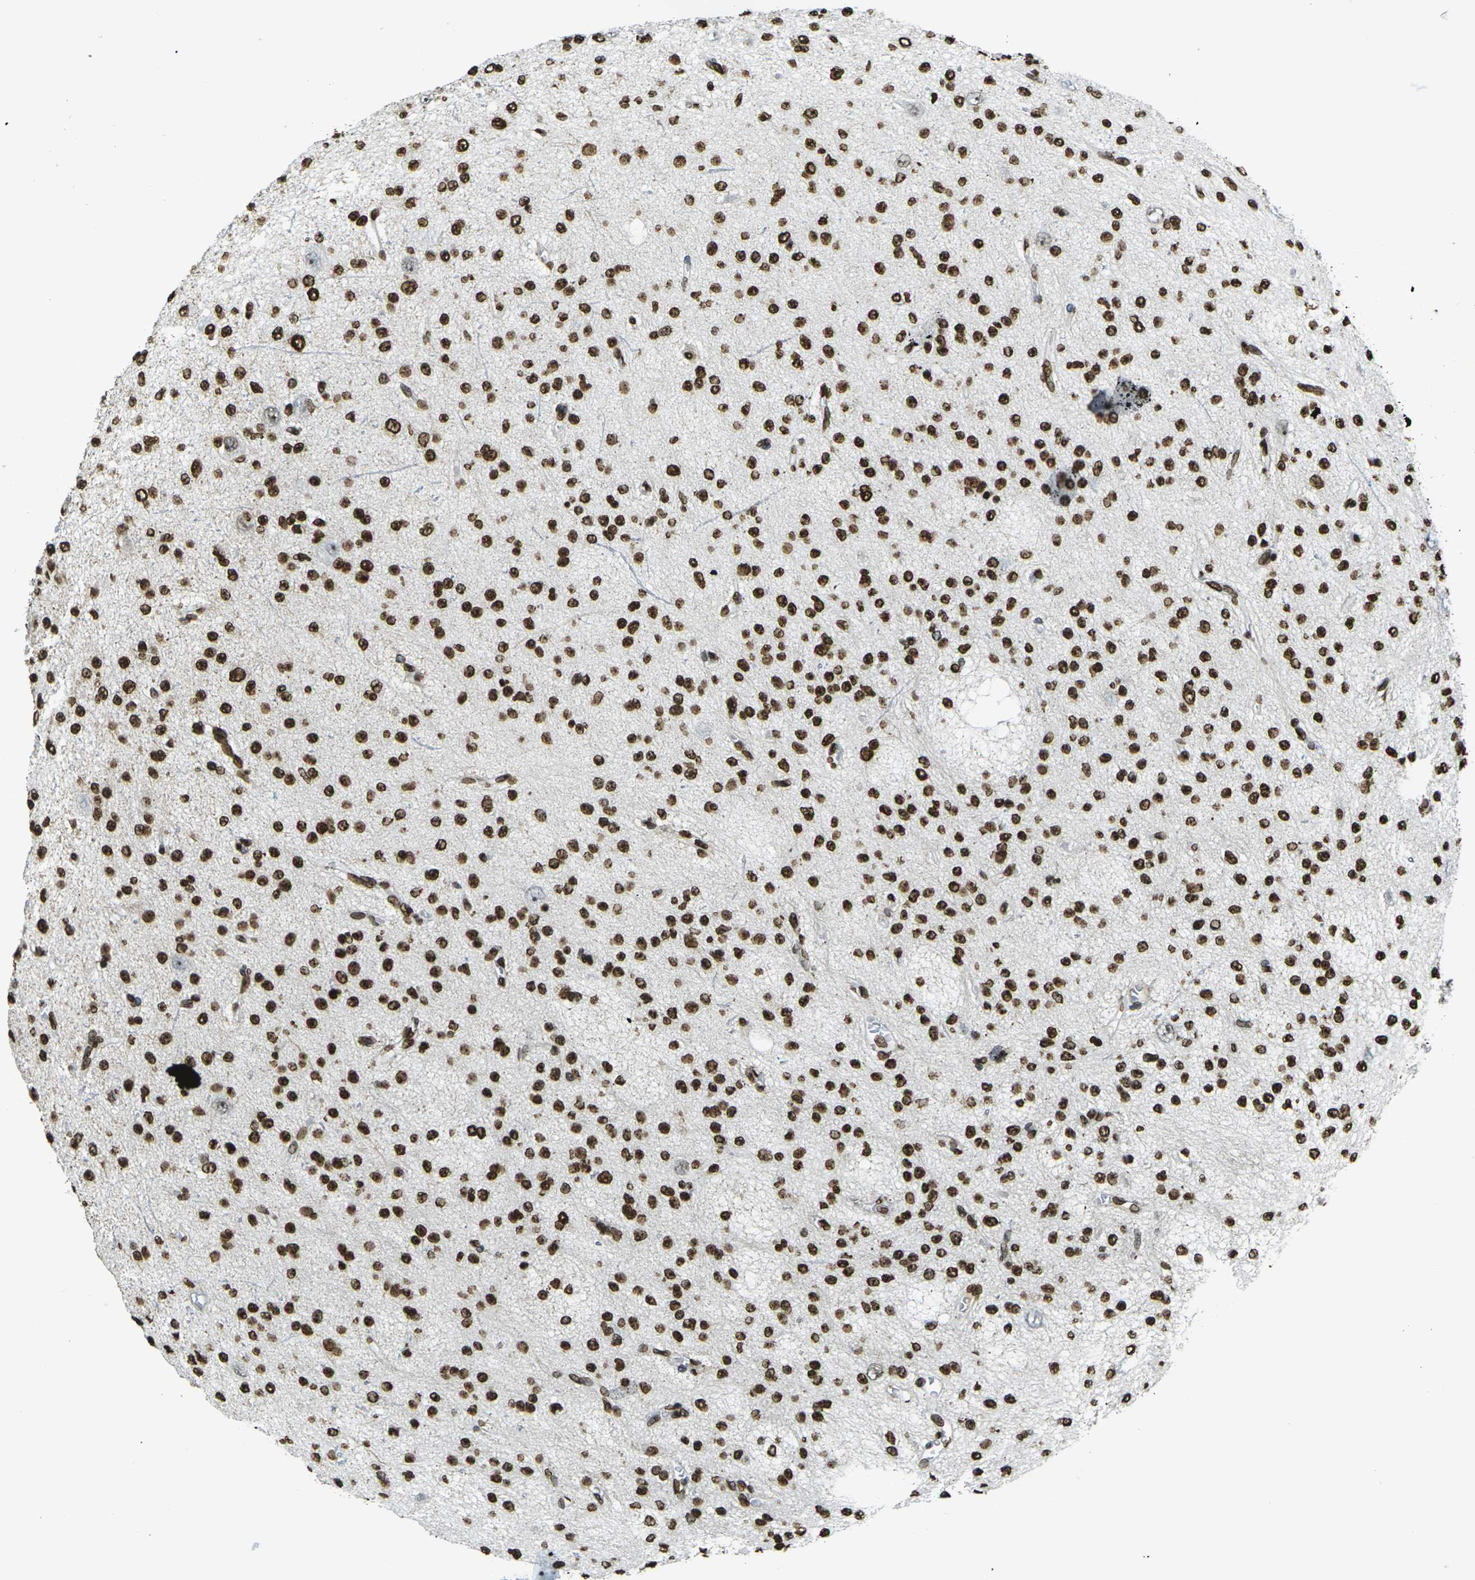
{"staining": {"intensity": "strong", "quantity": ">75%", "location": "nuclear"}, "tissue": "glioma", "cell_type": "Tumor cells", "image_type": "cancer", "snomed": [{"axis": "morphology", "description": "Glioma, malignant, Low grade"}, {"axis": "topography", "description": "Brain"}], "caption": "This is a photomicrograph of immunohistochemistry (IHC) staining of malignant low-grade glioma, which shows strong staining in the nuclear of tumor cells.", "gene": "H1-2", "patient": {"sex": "male", "age": 38}}